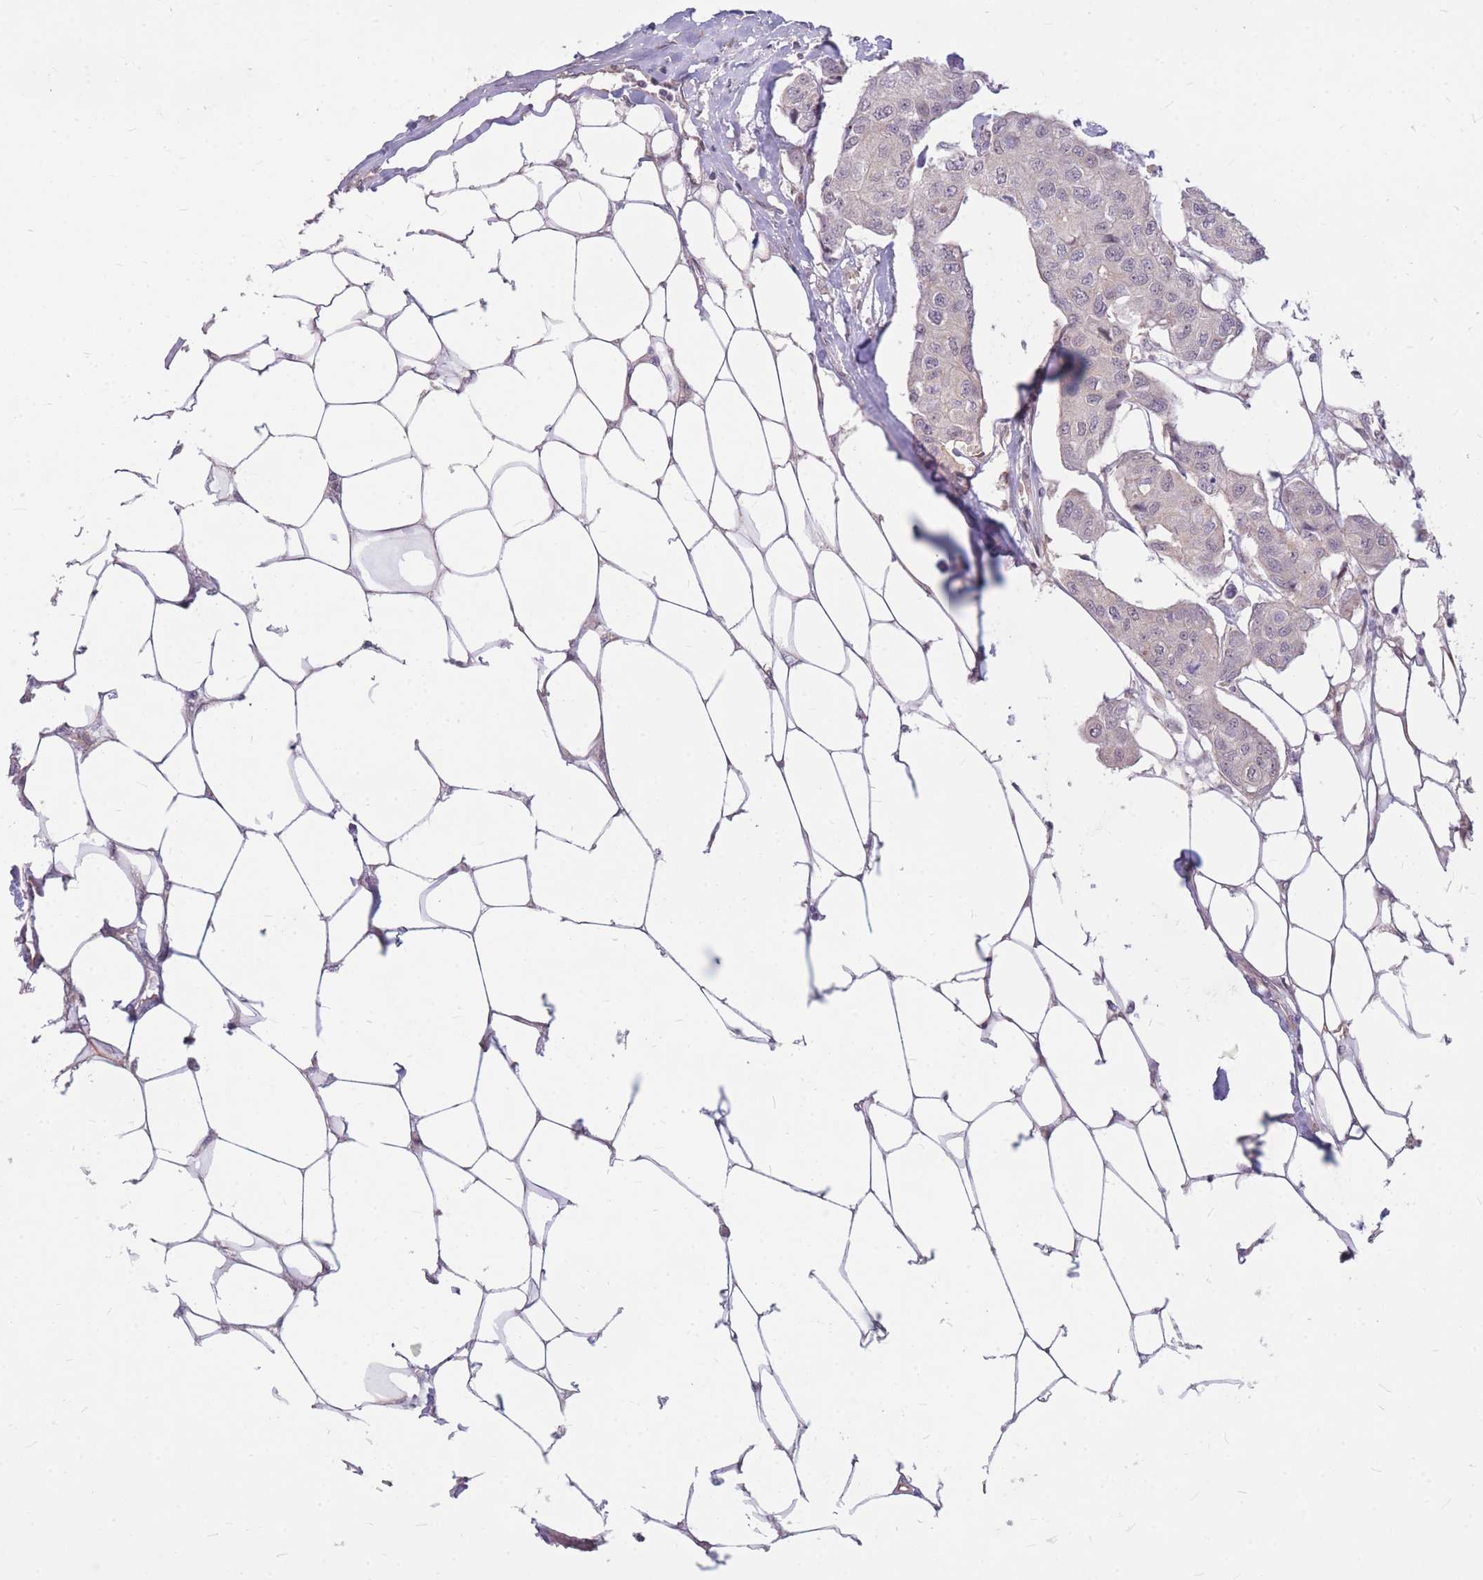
{"staining": {"intensity": "weak", "quantity": "25%-75%", "location": "nuclear"}, "tissue": "breast cancer", "cell_type": "Tumor cells", "image_type": "cancer", "snomed": [{"axis": "morphology", "description": "Duct carcinoma"}, {"axis": "topography", "description": "Breast"}, {"axis": "topography", "description": "Lymph node"}], "caption": "Breast intraductal carcinoma was stained to show a protein in brown. There is low levels of weak nuclear expression in about 25%-75% of tumor cells. (IHC, brightfield microscopy, high magnification).", "gene": "ERCC2", "patient": {"sex": "female", "age": 80}}